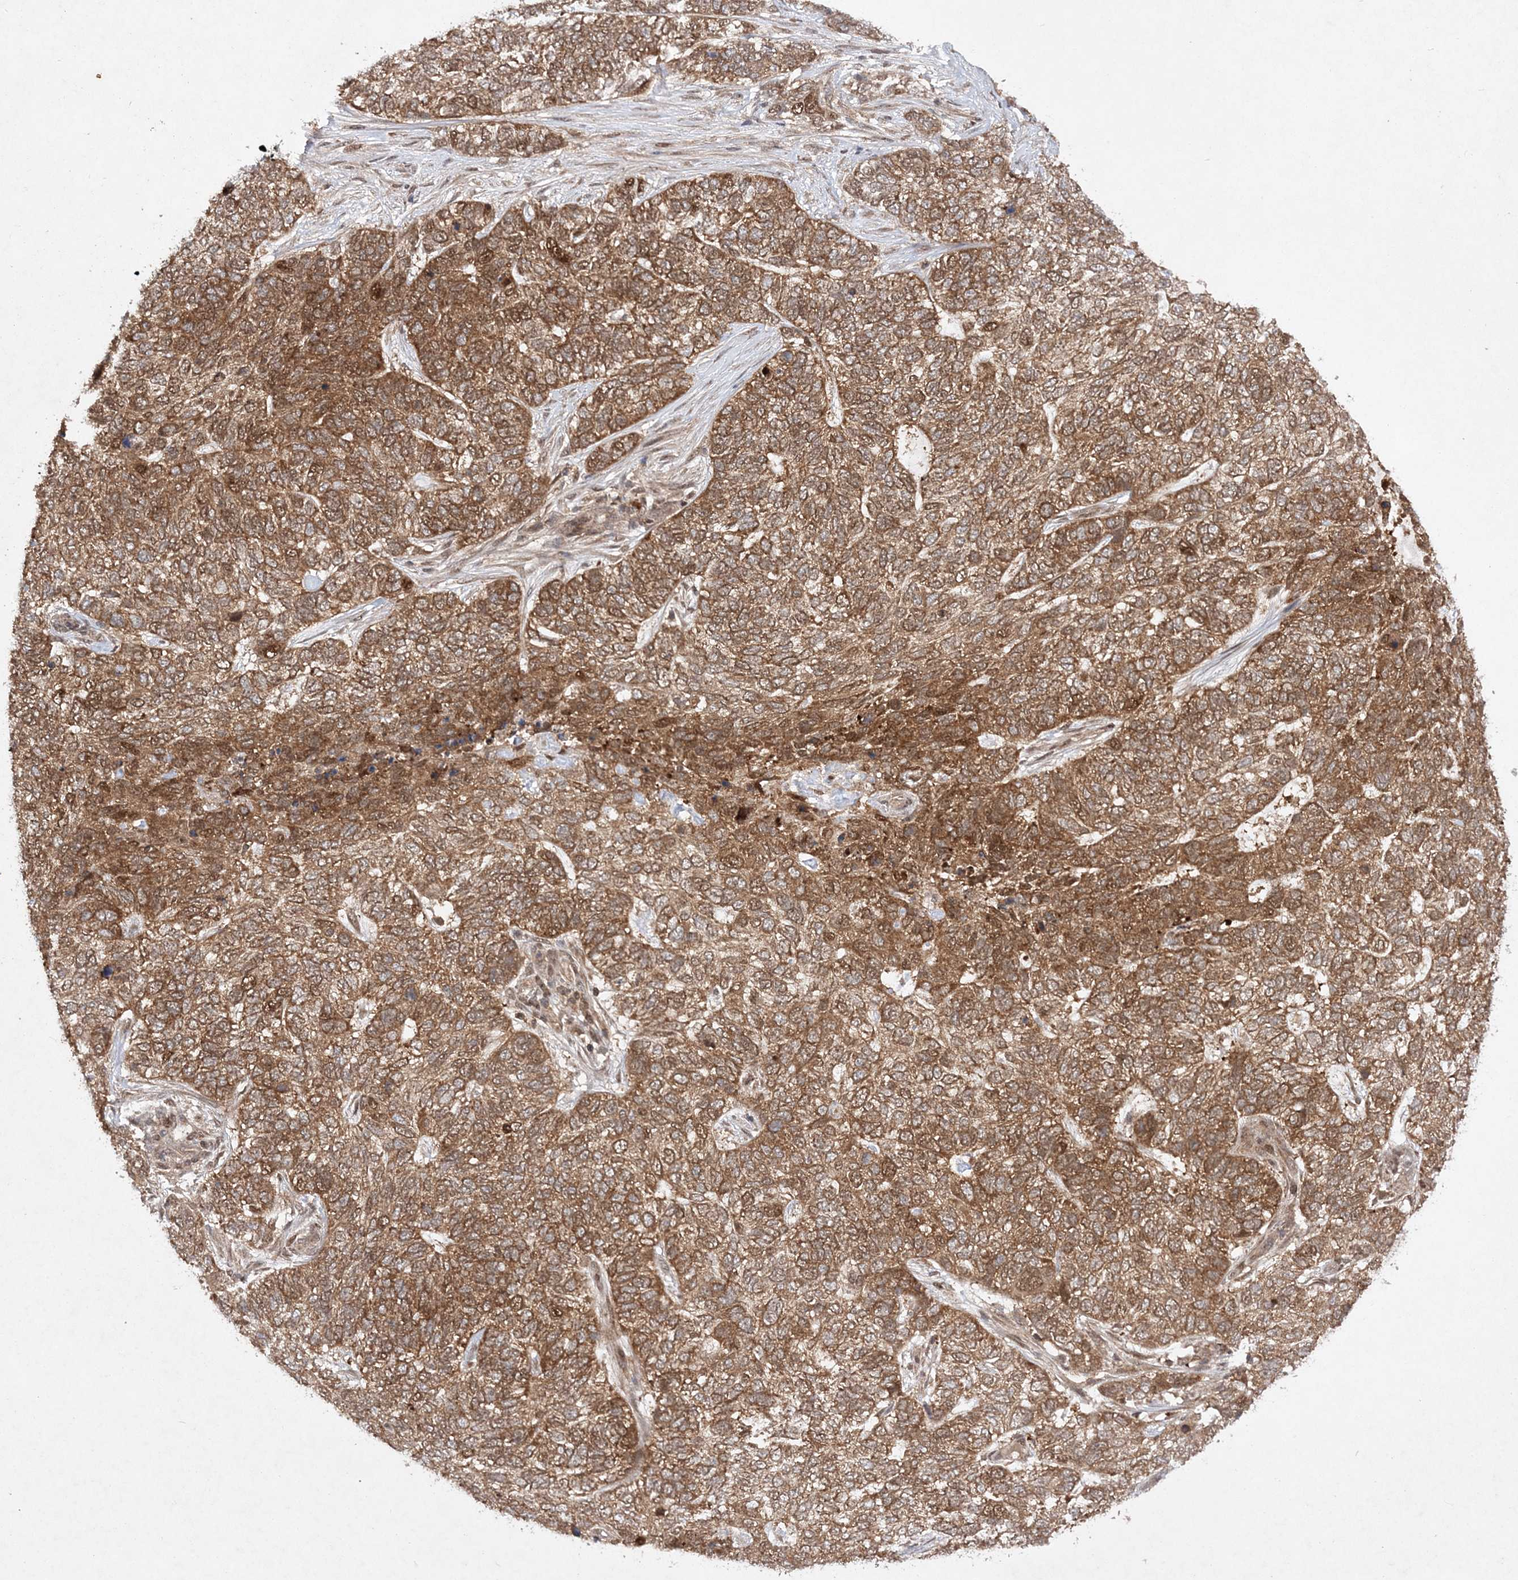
{"staining": {"intensity": "moderate", "quantity": ">75%", "location": "cytoplasmic/membranous,nuclear"}, "tissue": "skin cancer", "cell_type": "Tumor cells", "image_type": "cancer", "snomed": [{"axis": "morphology", "description": "Basal cell carcinoma"}, {"axis": "topography", "description": "Skin"}], "caption": "Tumor cells show medium levels of moderate cytoplasmic/membranous and nuclear staining in approximately >75% of cells in skin basal cell carcinoma. The protein is shown in brown color, while the nuclei are stained blue.", "gene": "NIF3L1", "patient": {"sex": "female", "age": 65}}